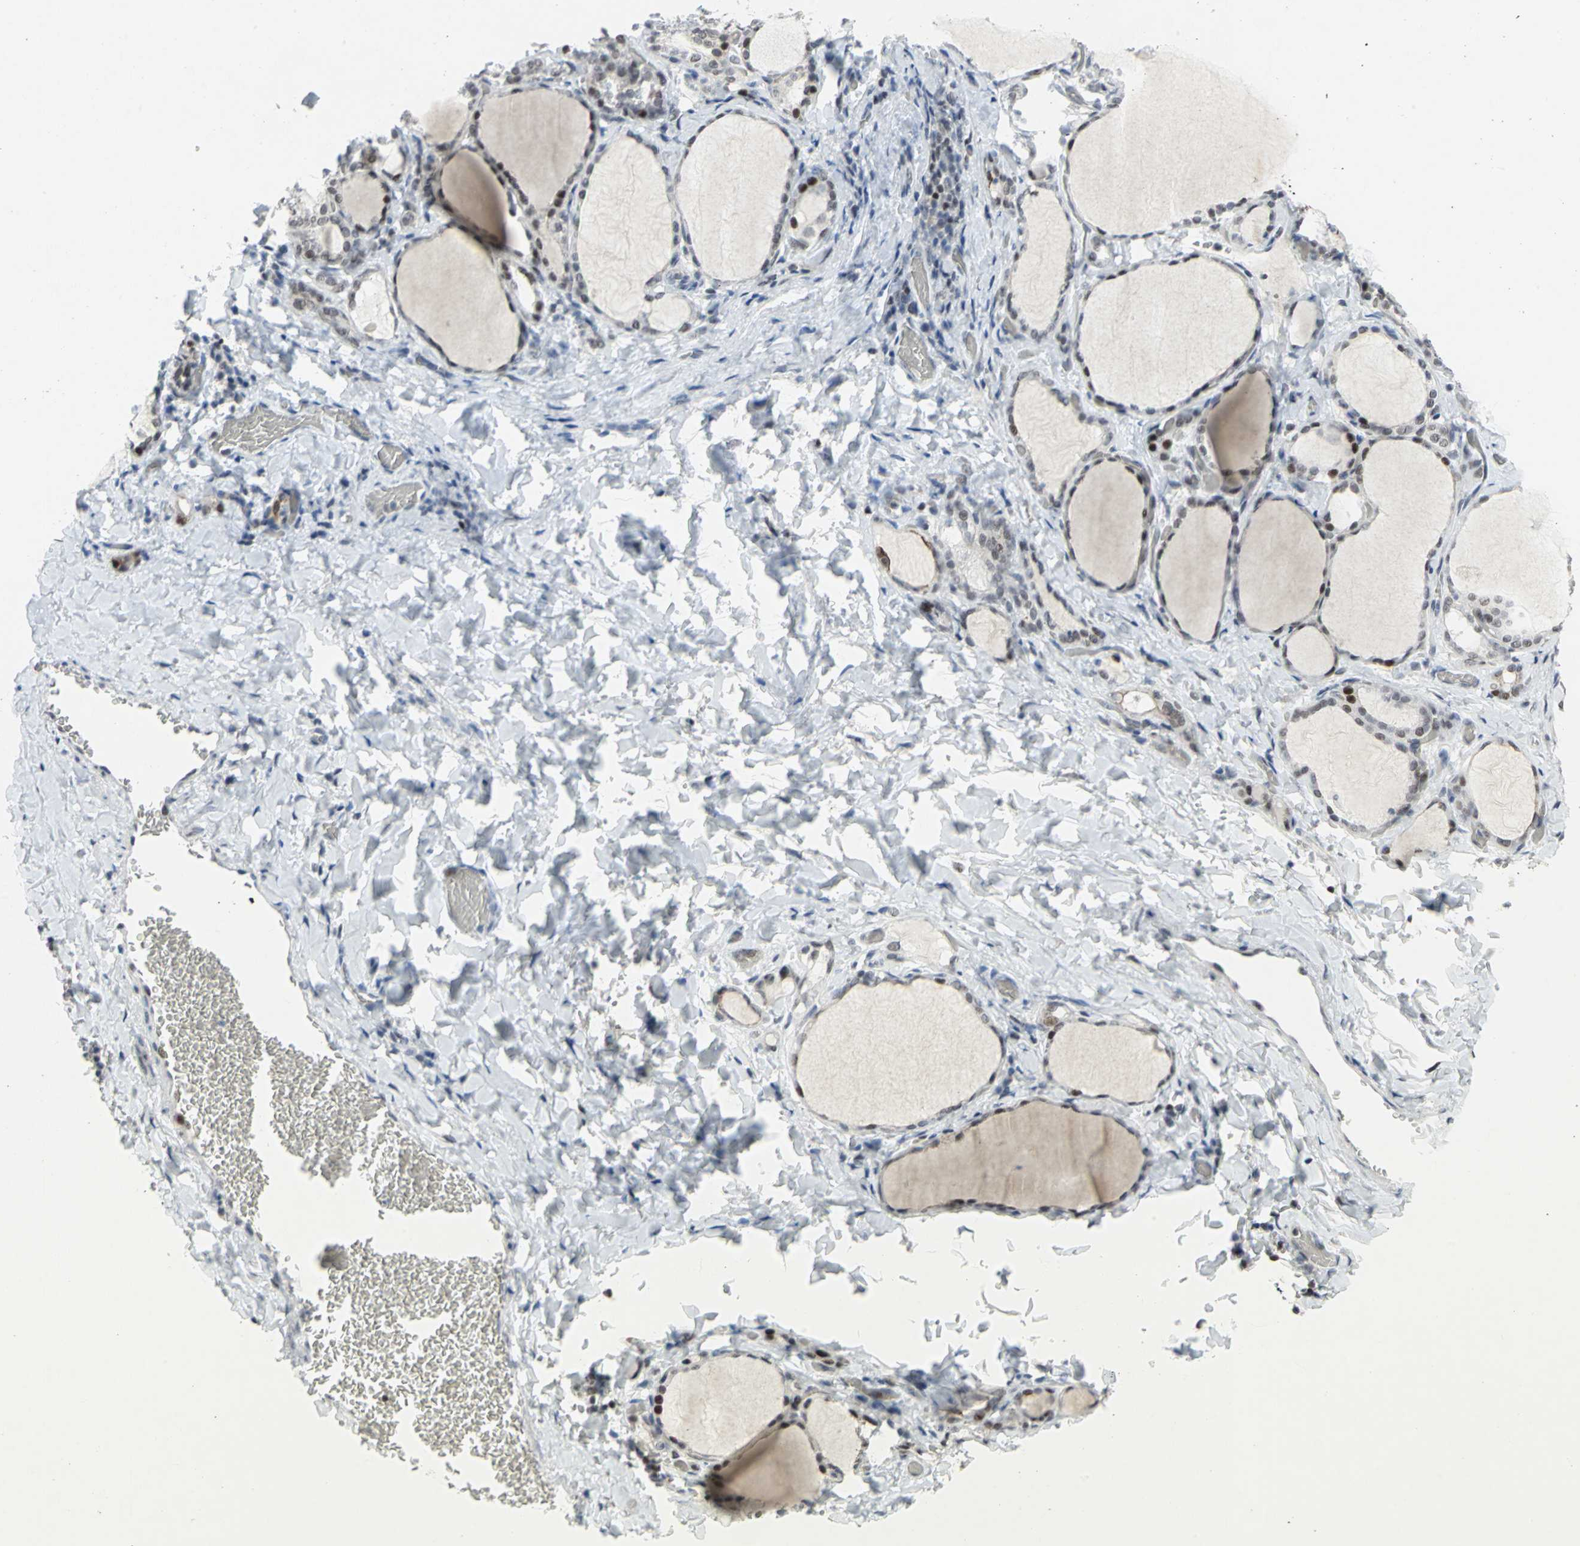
{"staining": {"intensity": "moderate", "quantity": "25%-75%", "location": "nuclear"}, "tissue": "thyroid gland", "cell_type": "Glandular cells", "image_type": "normal", "snomed": [{"axis": "morphology", "description": "Normal tissue, NOS"}, {"axis": "morphology", "description": "Papillary adenocarcinoma, NOS"}, {"axis": "topography", "description": "Thyroid gland"}], "caption": "Brown immunohistochemical staining in benign human thyroid gland demonstrates moderate nuclear staining in about 25%-75% of glandular cells. (DAB = brown stain, brightfield microscopy at high magnification).", "gene": "RPA1", "patient": {"sex": "female", "age": 30}}